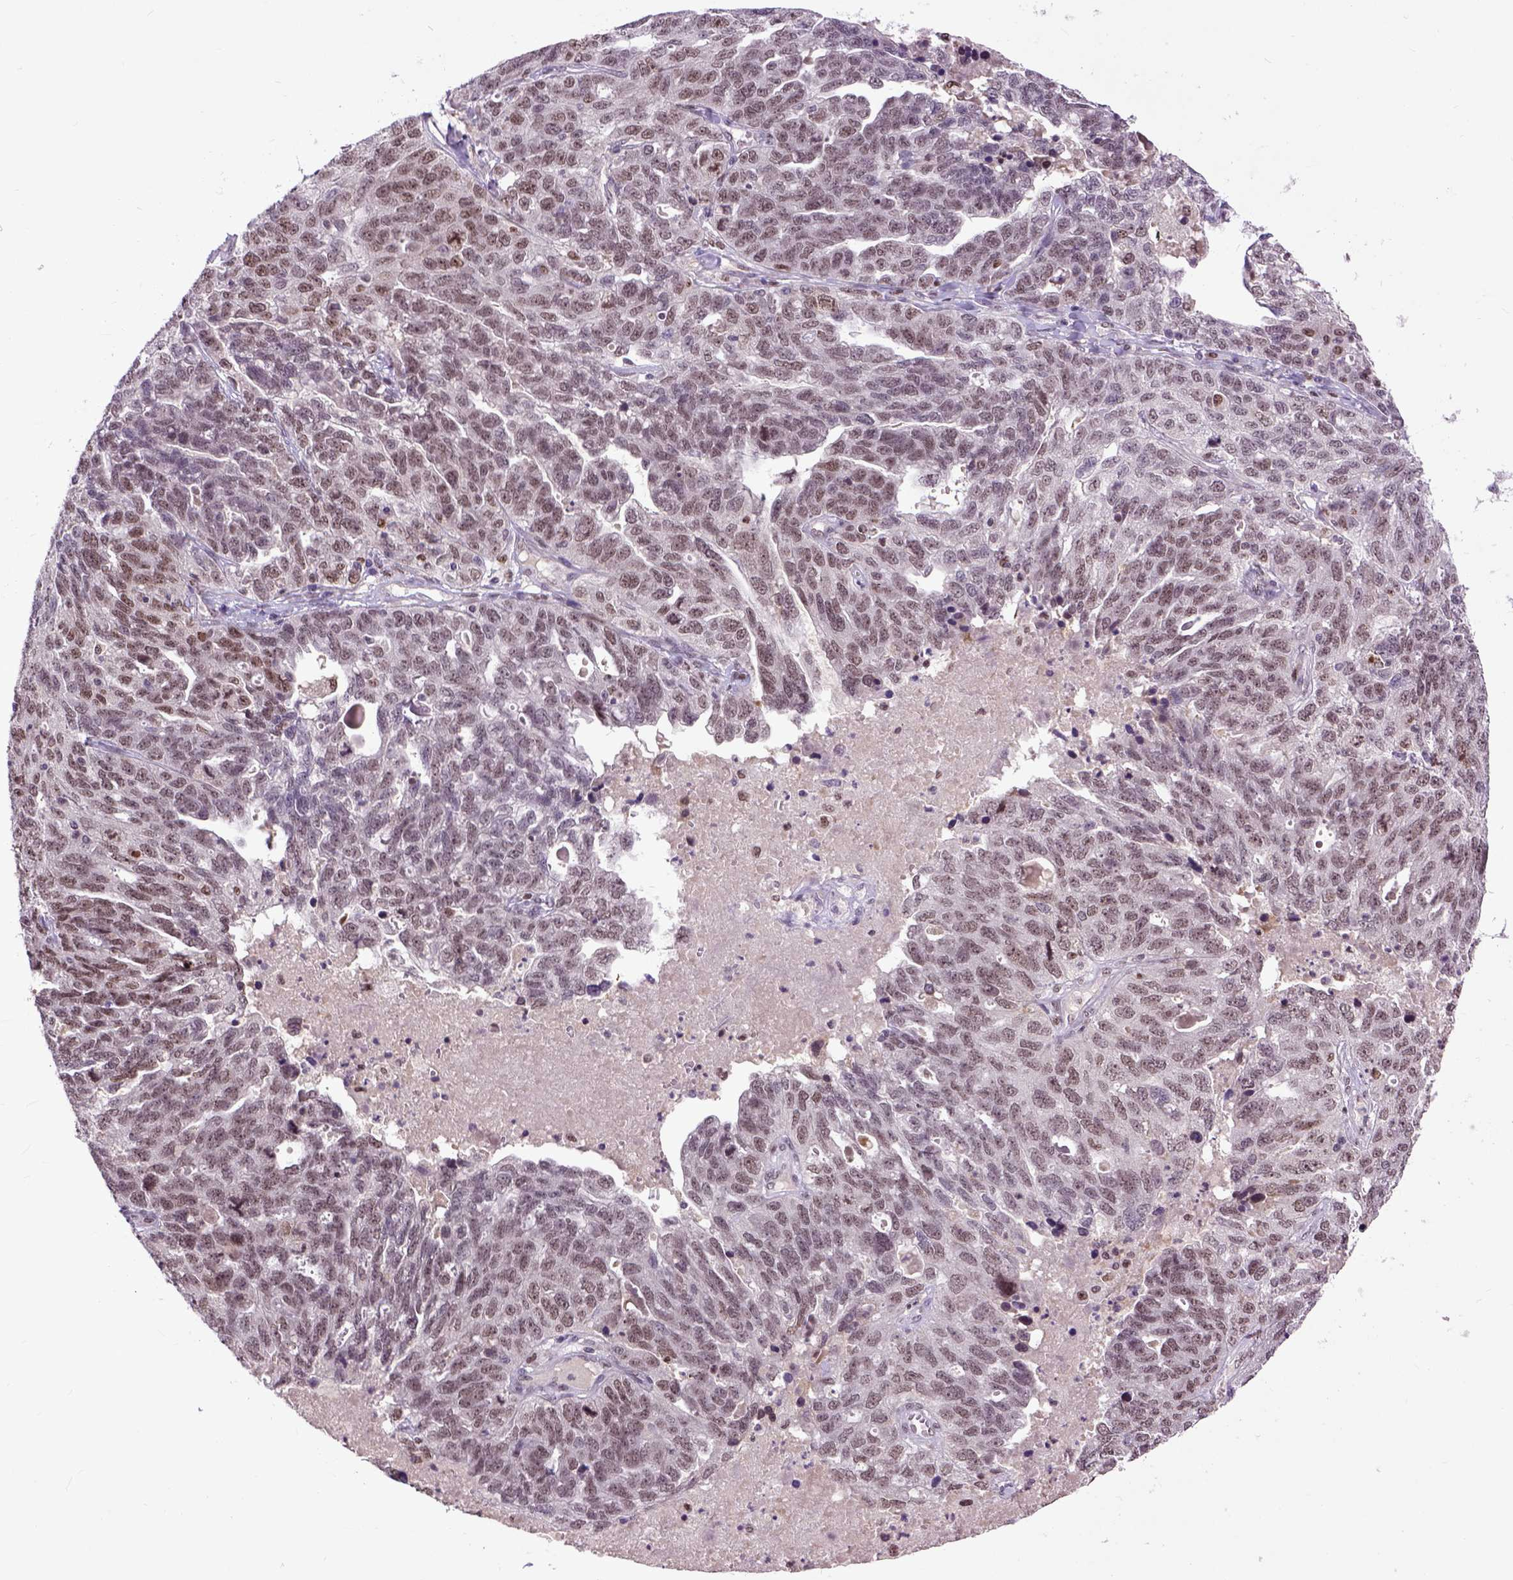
{"staining": {"intensity": "weak", "quantity": ">75%", "location": "nuclear"}, "tissue": "ovarian cancer", "cell_type": "Tumor cells", "image_type": "cancer", "snomed": [{"axis": "morphology", "description": "Cystadenocarcinoma, serous, NOS"}, {"axis": "topography", "description": "Ovary"}], "caption": "Immunohistochemistry (IHC) staining of ovarian serous cystadenocarcinoma, which displays low levels of weak nuclear staining in about >75% of tumor cells indicating weak nuclear protein expression. The staining was performed using DAB (brown) for protein detection and nuclei were counterstained in hematoxylin (blue).", "gene": "RCC2", "patient": {"sex": "female", "age": 71}}